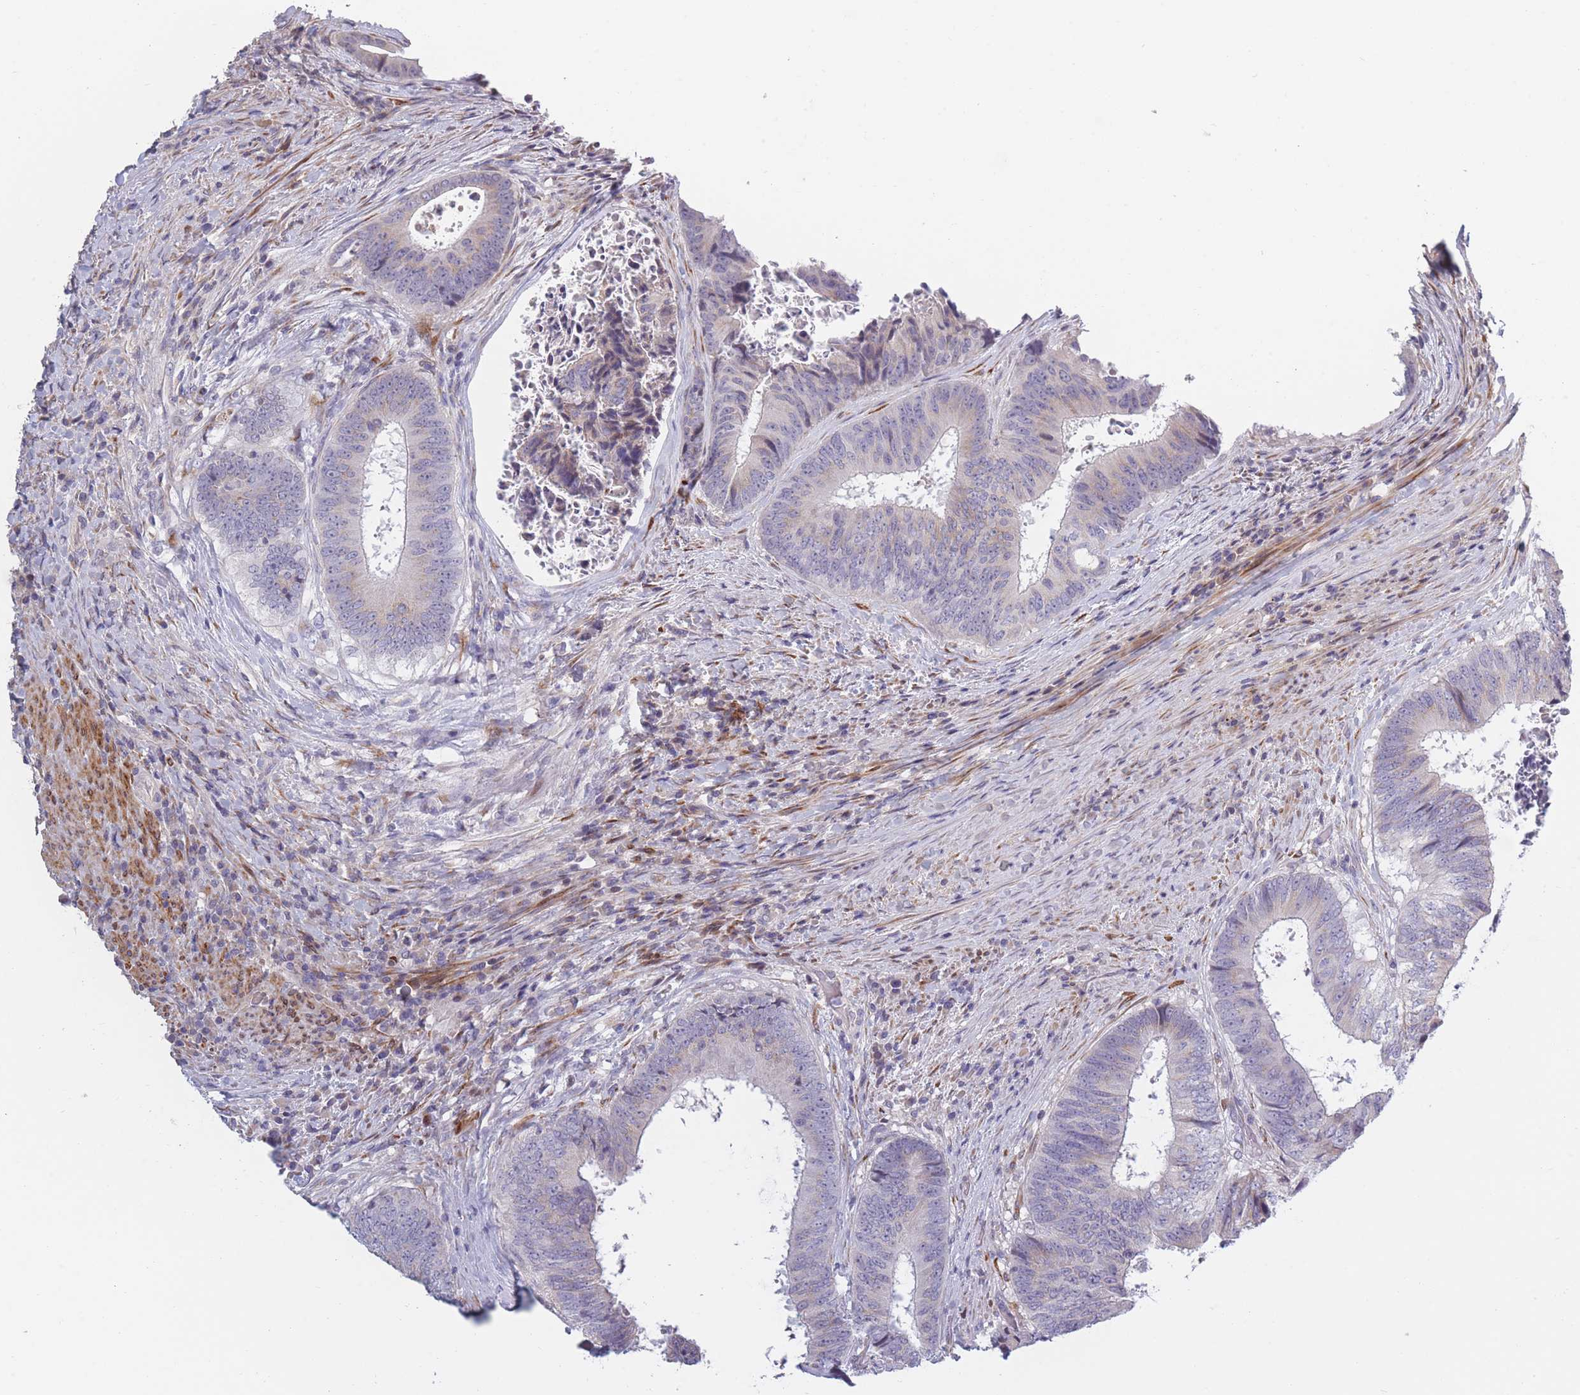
{"staining": {"intensity": "negative", "quantity": "none", "location": "none"}, "tissue": "colorectal cancer", "cell_type": "Tumor cells", "image_type": "cancer", "snomed": [{"axis": "morphology", "description": "Adenocarcinoma, NOS"}, {"axis": "topography", "description": "Rectum"}], "caption": "Protein analysis of adenocarcinoma (colorectal) shows no significant positivity in tumor cells. (Immunohistochemistry, brightfield microscopy, high magnification).", "gene": "CCNQ", "patient": {"sex": "male", "age": 72}}